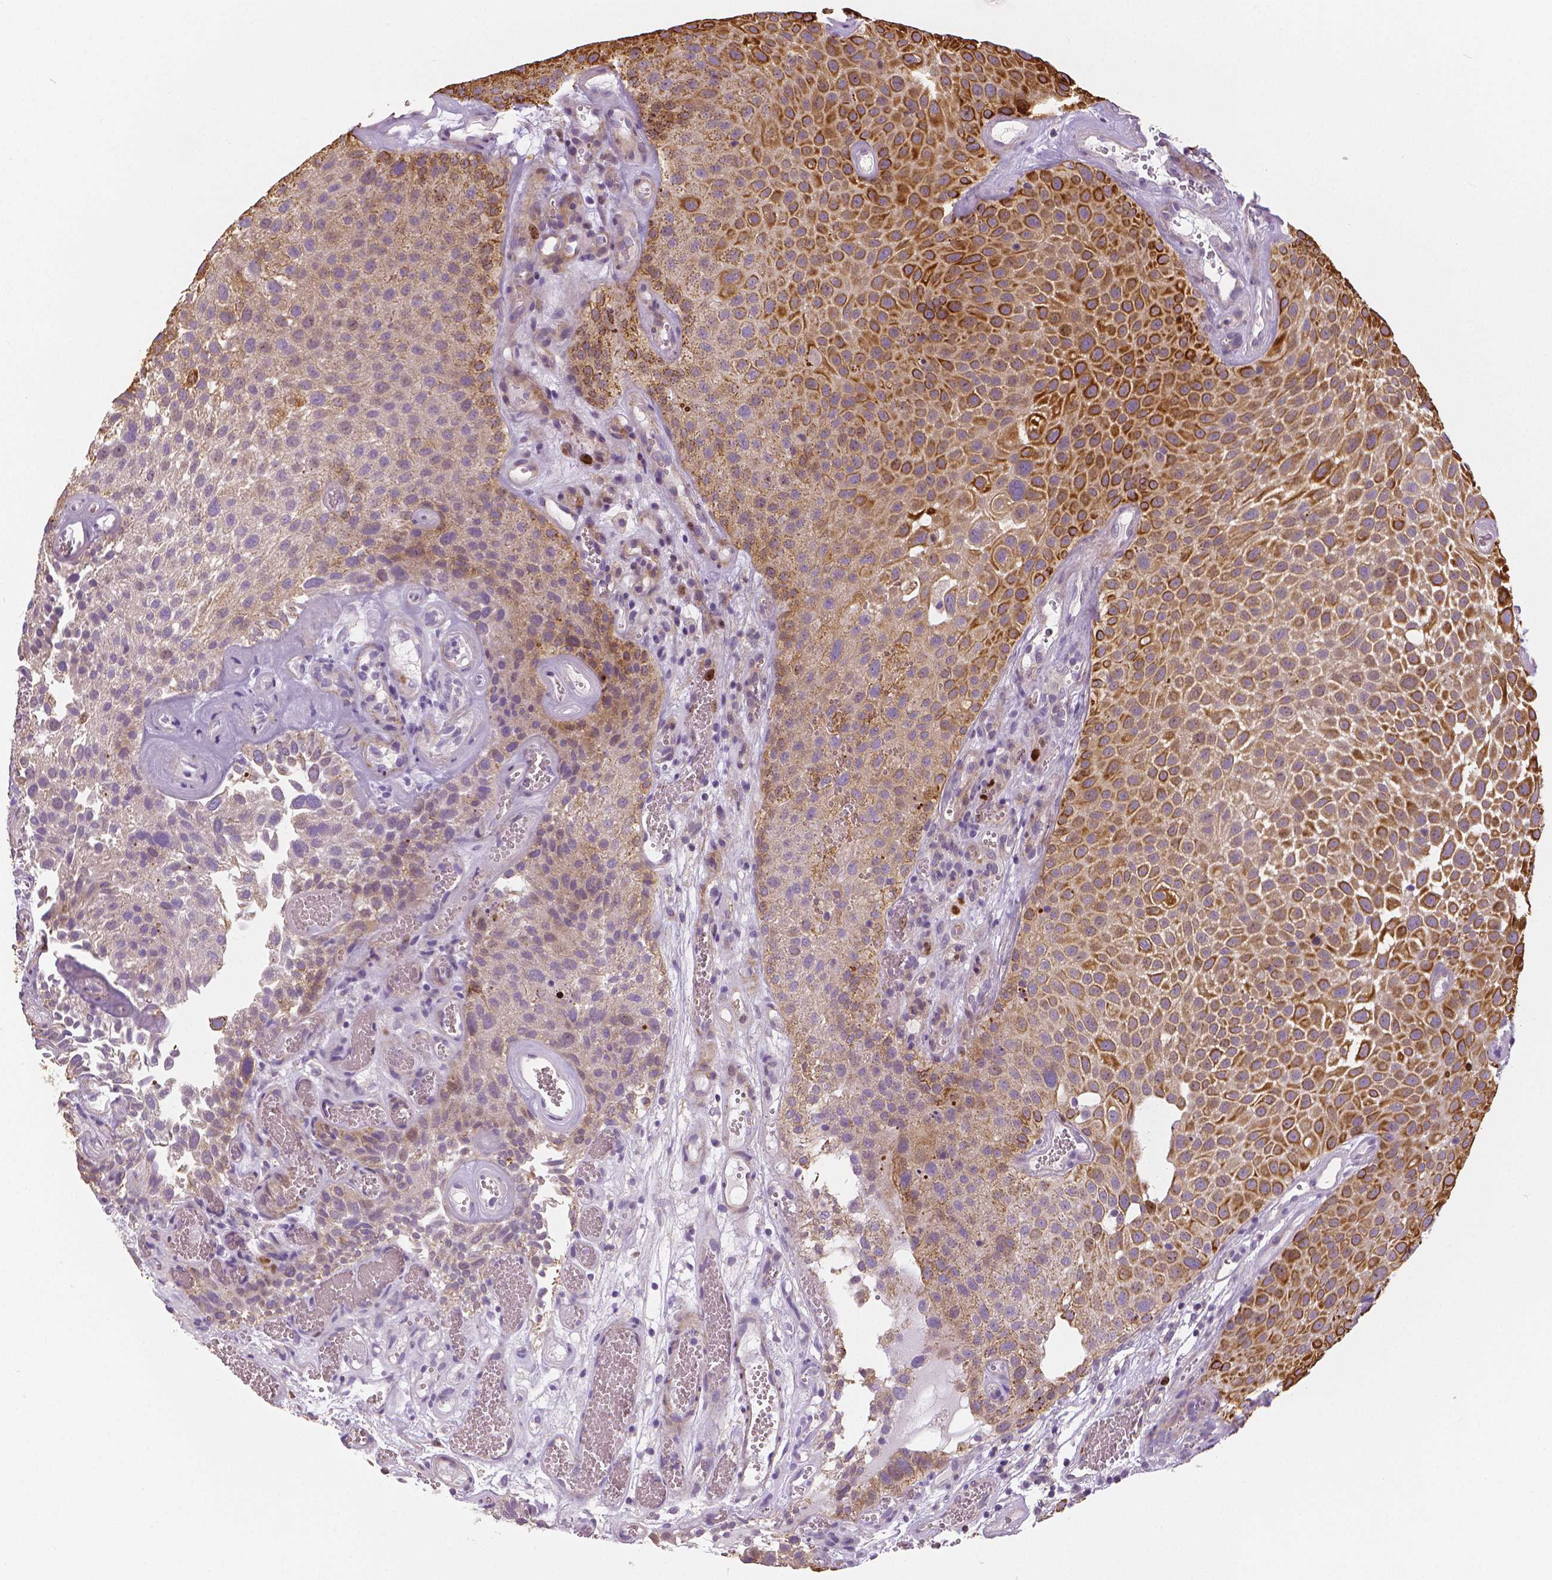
{"staining": {"intensity": "strong", "quantity": "25%-75%", "location": "cytoplasmic/membranous"}, "tissue": "urothelial cancer", "cell_type": "Tumor cells", "image_type": "cancer", "snomed": [{"axis": "morphology", "description": "Urothelial carcinoma, Low grade"}, {"axis": "topography", "description": "Urinary bladder"}], "caption": "High-magnification brightfield microscopy of low-grade urothelial carcinoma stained with DAB (brown) and counterstained with hematoxylin (blue). tumor cells exhibit strong cytoplasmic/membranous staining is identified in approximately25%-75% of cells.", "gene": "MKI67", "patient": {"sex": "male", "age": 72}}